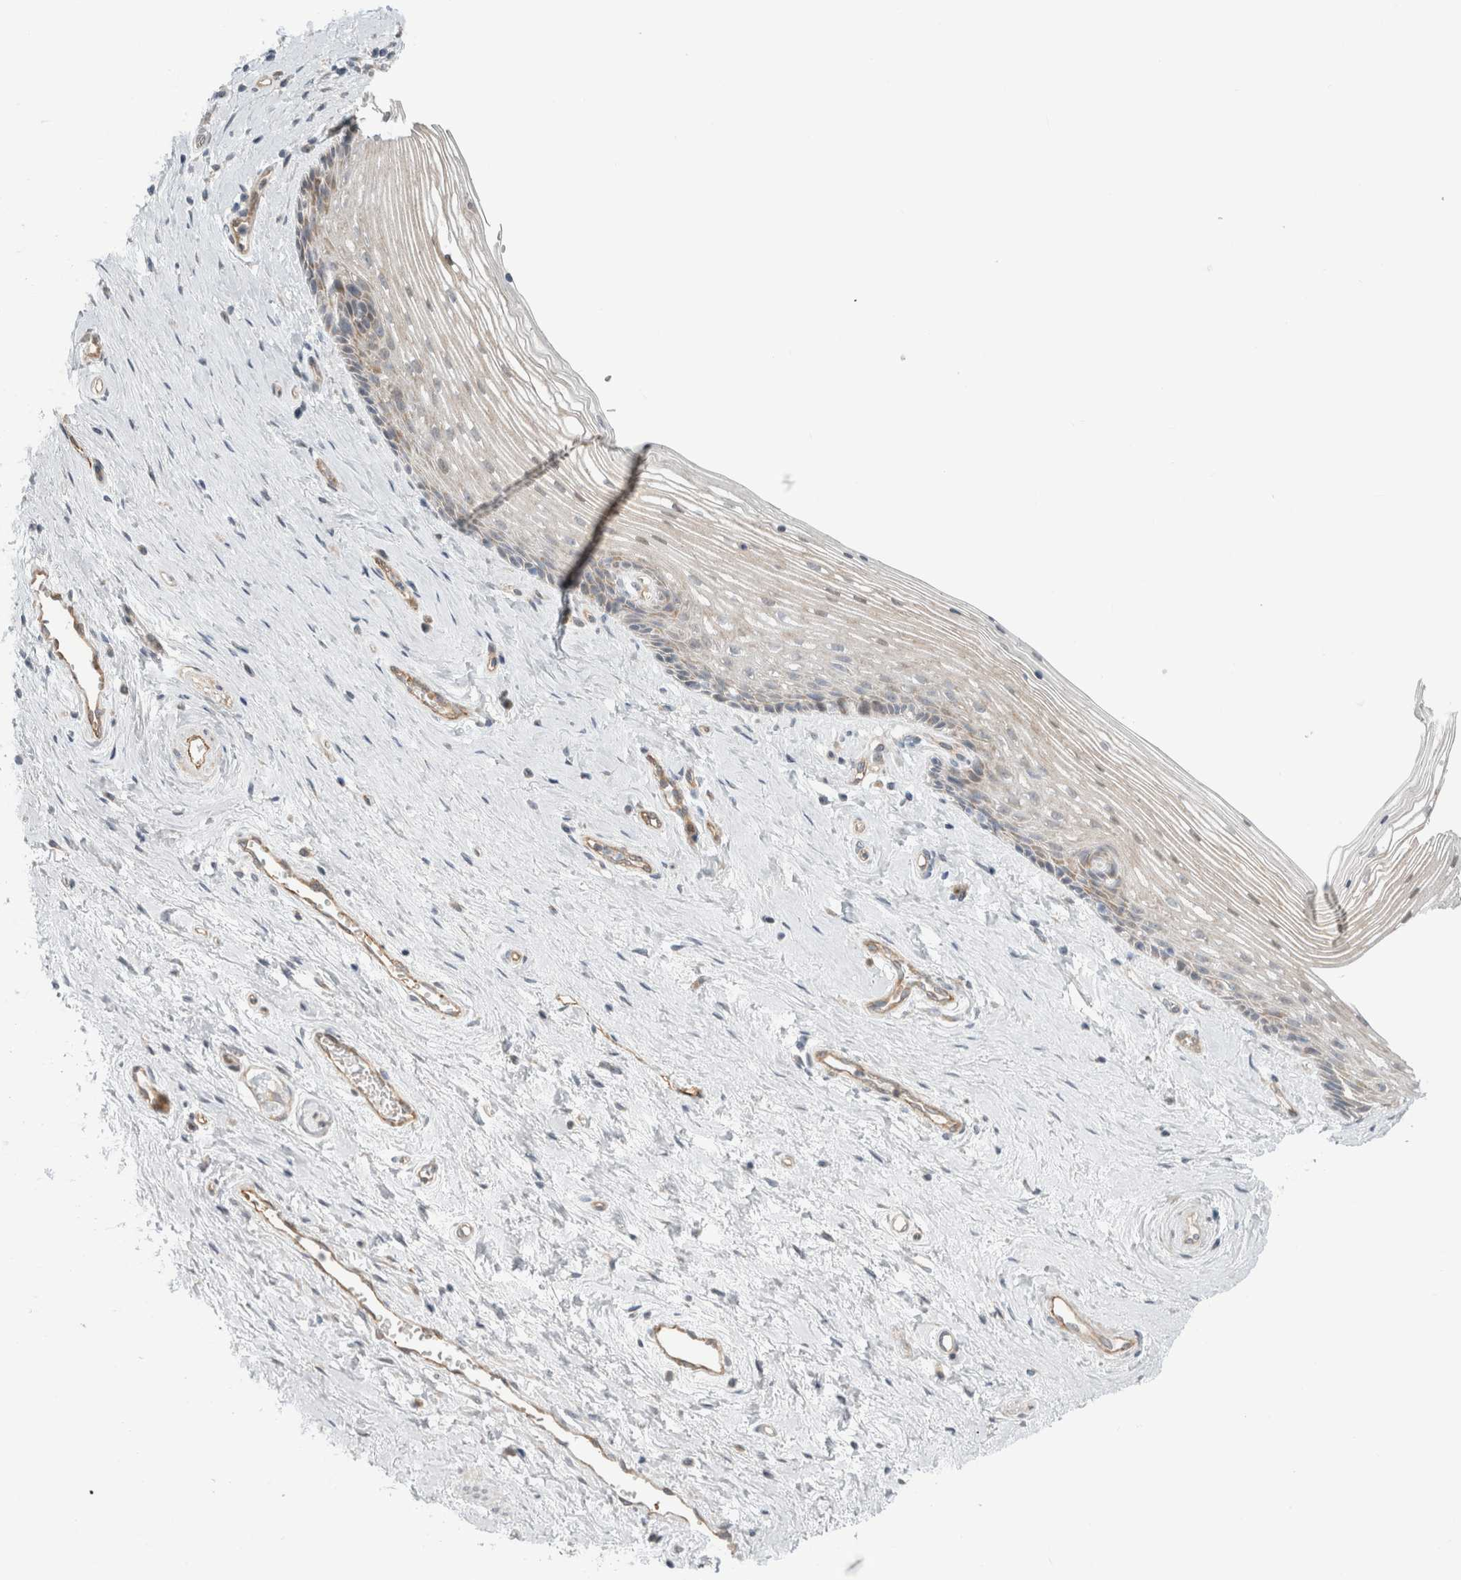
{"staining": {"intensity": "weak", "quantity": "25%-75%", "location": "cytoplasmic/membranous"}, "tissue": "vagina", "cell_type": "Squamous epithelial cells", "image_type": "normal", "snomed": [{"axis": "morphology", "description": "Normal tissue, NOS"}, {"axis": "topography", "description": "Vagina"}], "caption": "Vagina stained for a protein displays weak cytoplasmic/membranous positivity in squamous epithelial cells. The protein of interest is stained brown, and the nuclei are stained in blue (DAB (3,3'-diaminobenzidine) IHC with brightfield microscopy, high magnification).", "gene": "KPNA5", "patient": {"sex": "female", "age": 46}}